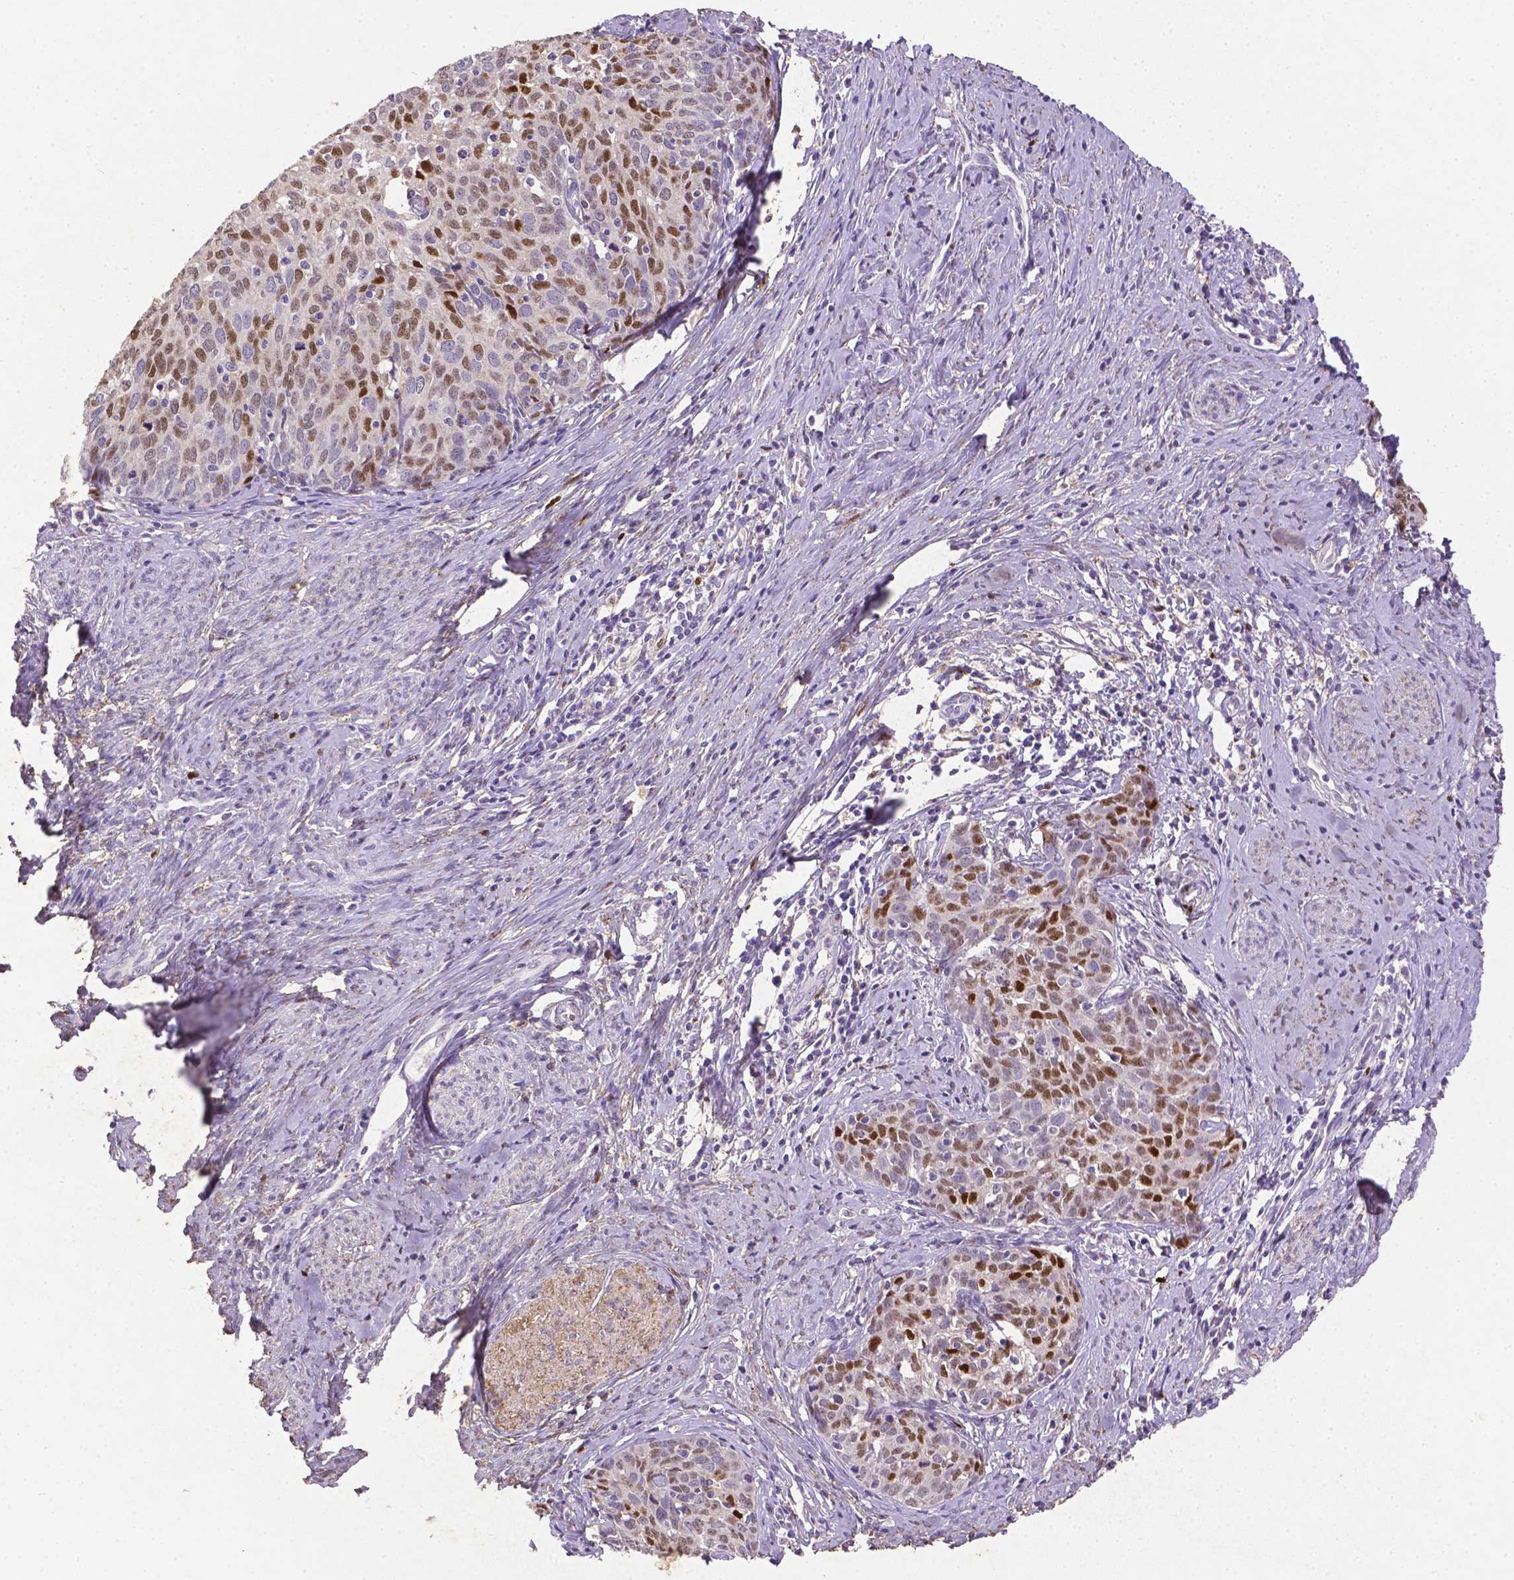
{"staining": {"intensity": "strong", "quantity": ">75%", "location": "nuclear"}, "tissue": "cervical cancer", "cell_type": "Tumor cells", "image_type": "cancer", "snomed": [{"axis": "morphology", "description": "Squamous cell carcinoma, NOS"}, {"axis": "topography", "description": "Cervix"}], "caption": "Cervical cancer stained with IHC exhibits strong nuclear positivity in about >75% of tumor cells. The protein is stained brown, and the nuclei are stained in blue (DAB IHC with brightfield microscopy, high magnification).", "gene": "CDKN1A", "patient": {"sex": "female", "age": 62}}